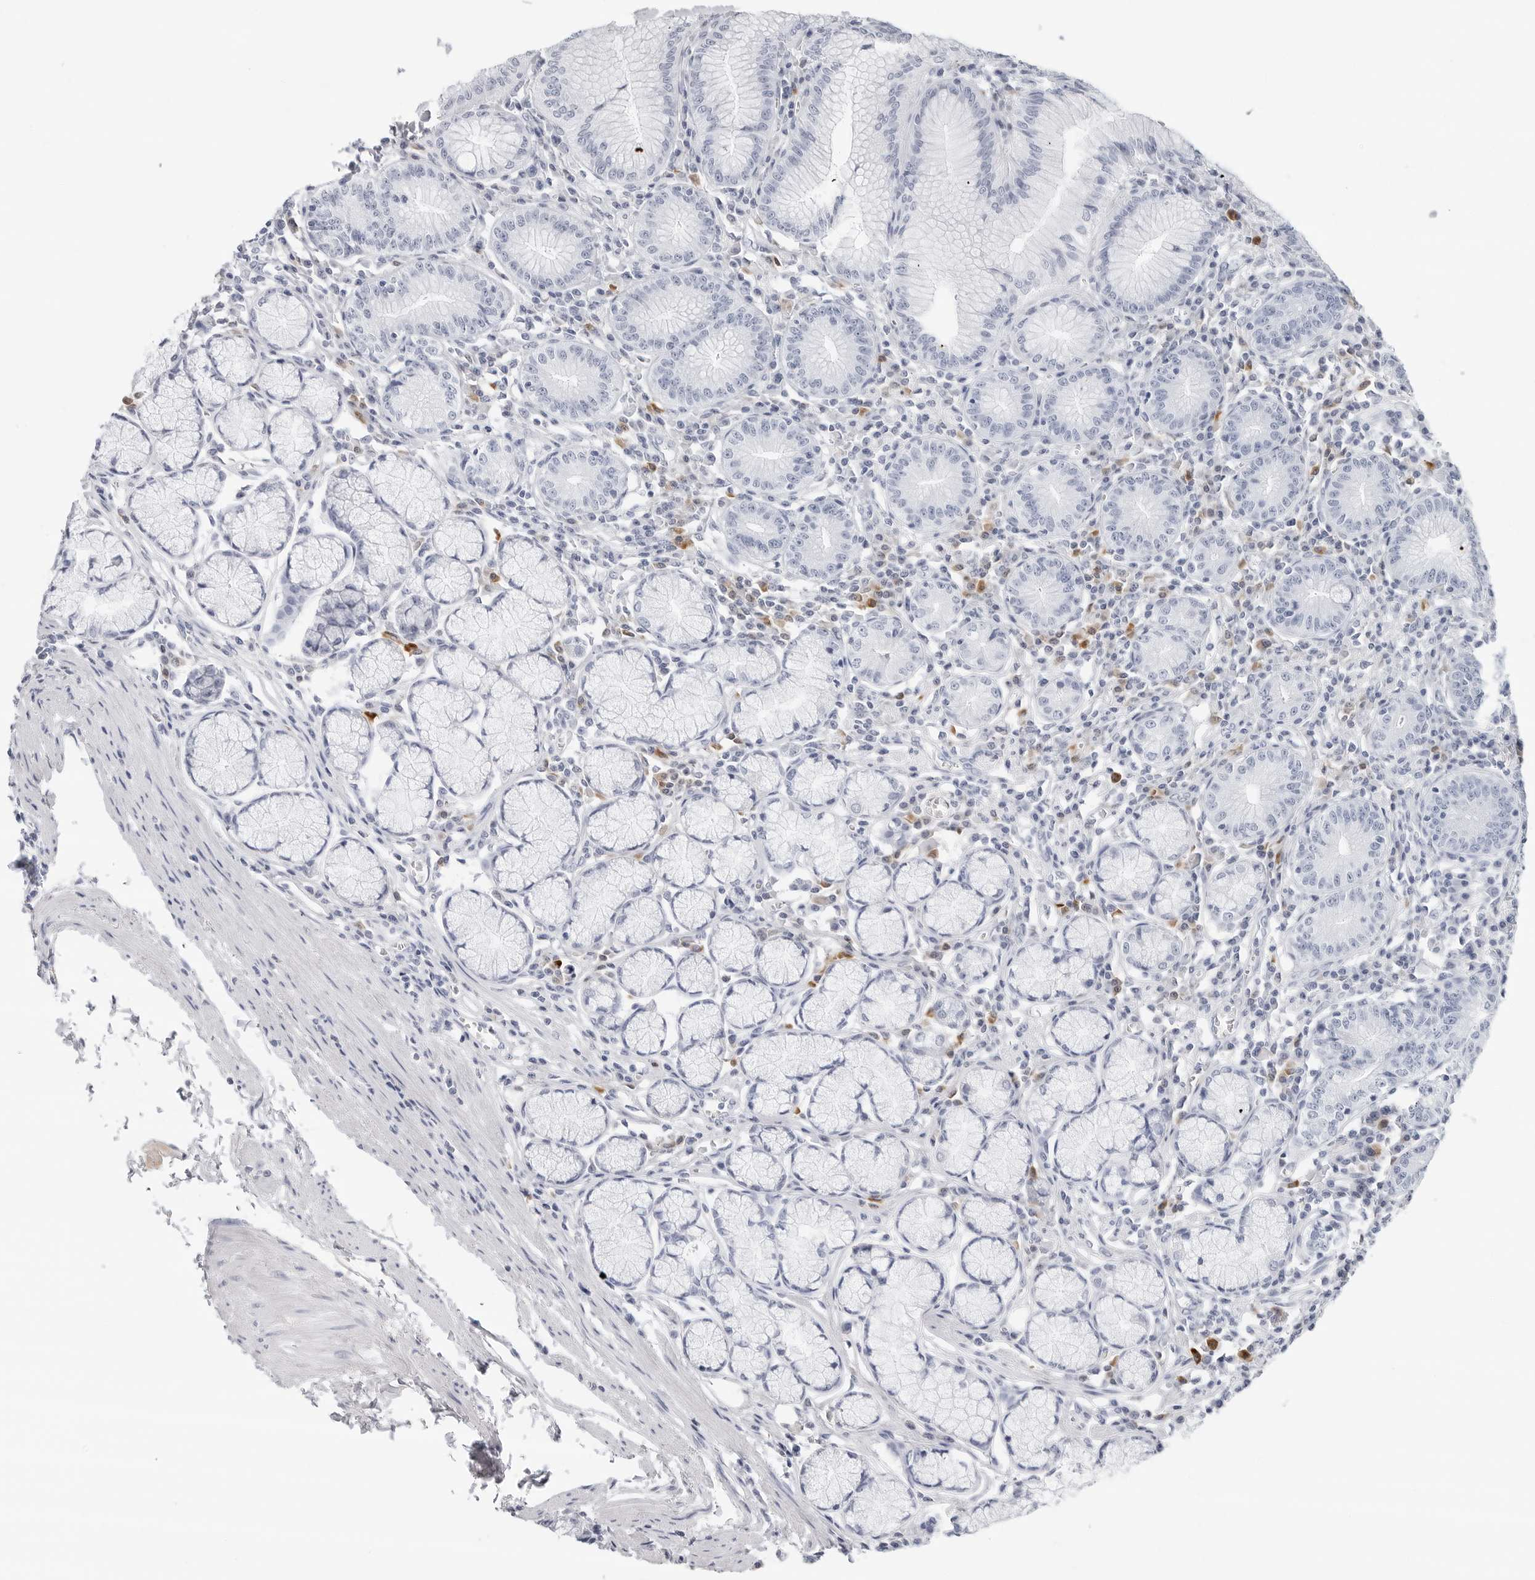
{"staining": {"intensity": "negative", "quantity": "none", "location": "none"}, "tissue": "stomach", "cell_type": "Glandular cells", "image_type": "normal", "snomed": [{"axis": "morphology", "description": "Normal tissue, NOS"}, {"axis": "topography", "description": "Stomach"}], "caption": "IHC histopathology image of benign stomach stained for a protein (brown), which exhibits no expression in glandular cells. Nuclei are stained in blue.", "gene": "AMPD1", "patient": {"sex": "male", "age": 55}}